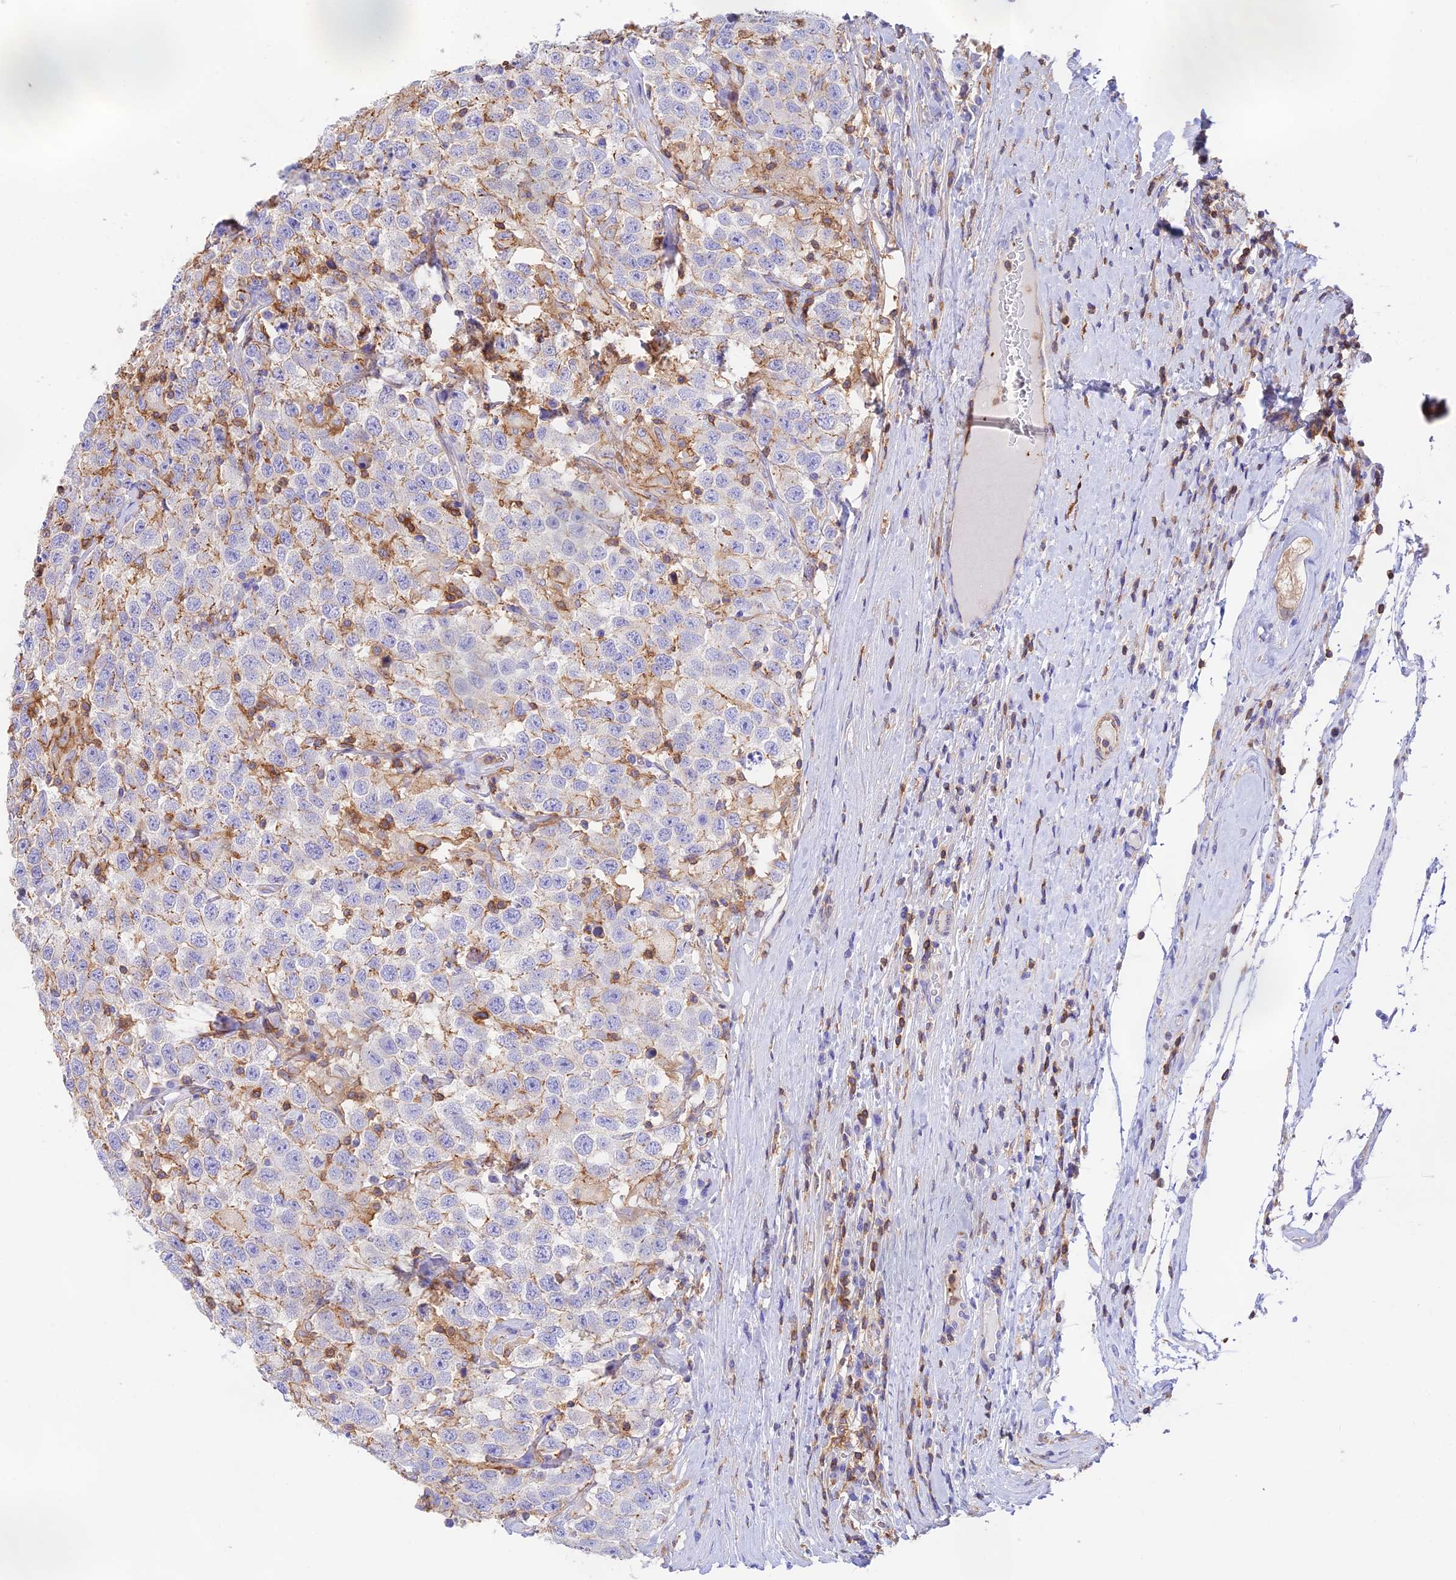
{"staining": {"intensity": "negative", "quantity": "none", "location": "none"}, "tissue": "testis cancer", "cell_type": "Tumor cells", "image_type": "cancer", "snomed": [{"axis": "morphology", "description": "Seminoma, NOS"}, {"axis": "topography", "description": "Testis"}], "caption": "Immunohistochemical staining of seminoma (testis) exhibits no significant expression in tumor cells.", "gene": "DENND1C", "patient": {"sex": "male", "age": 41}}